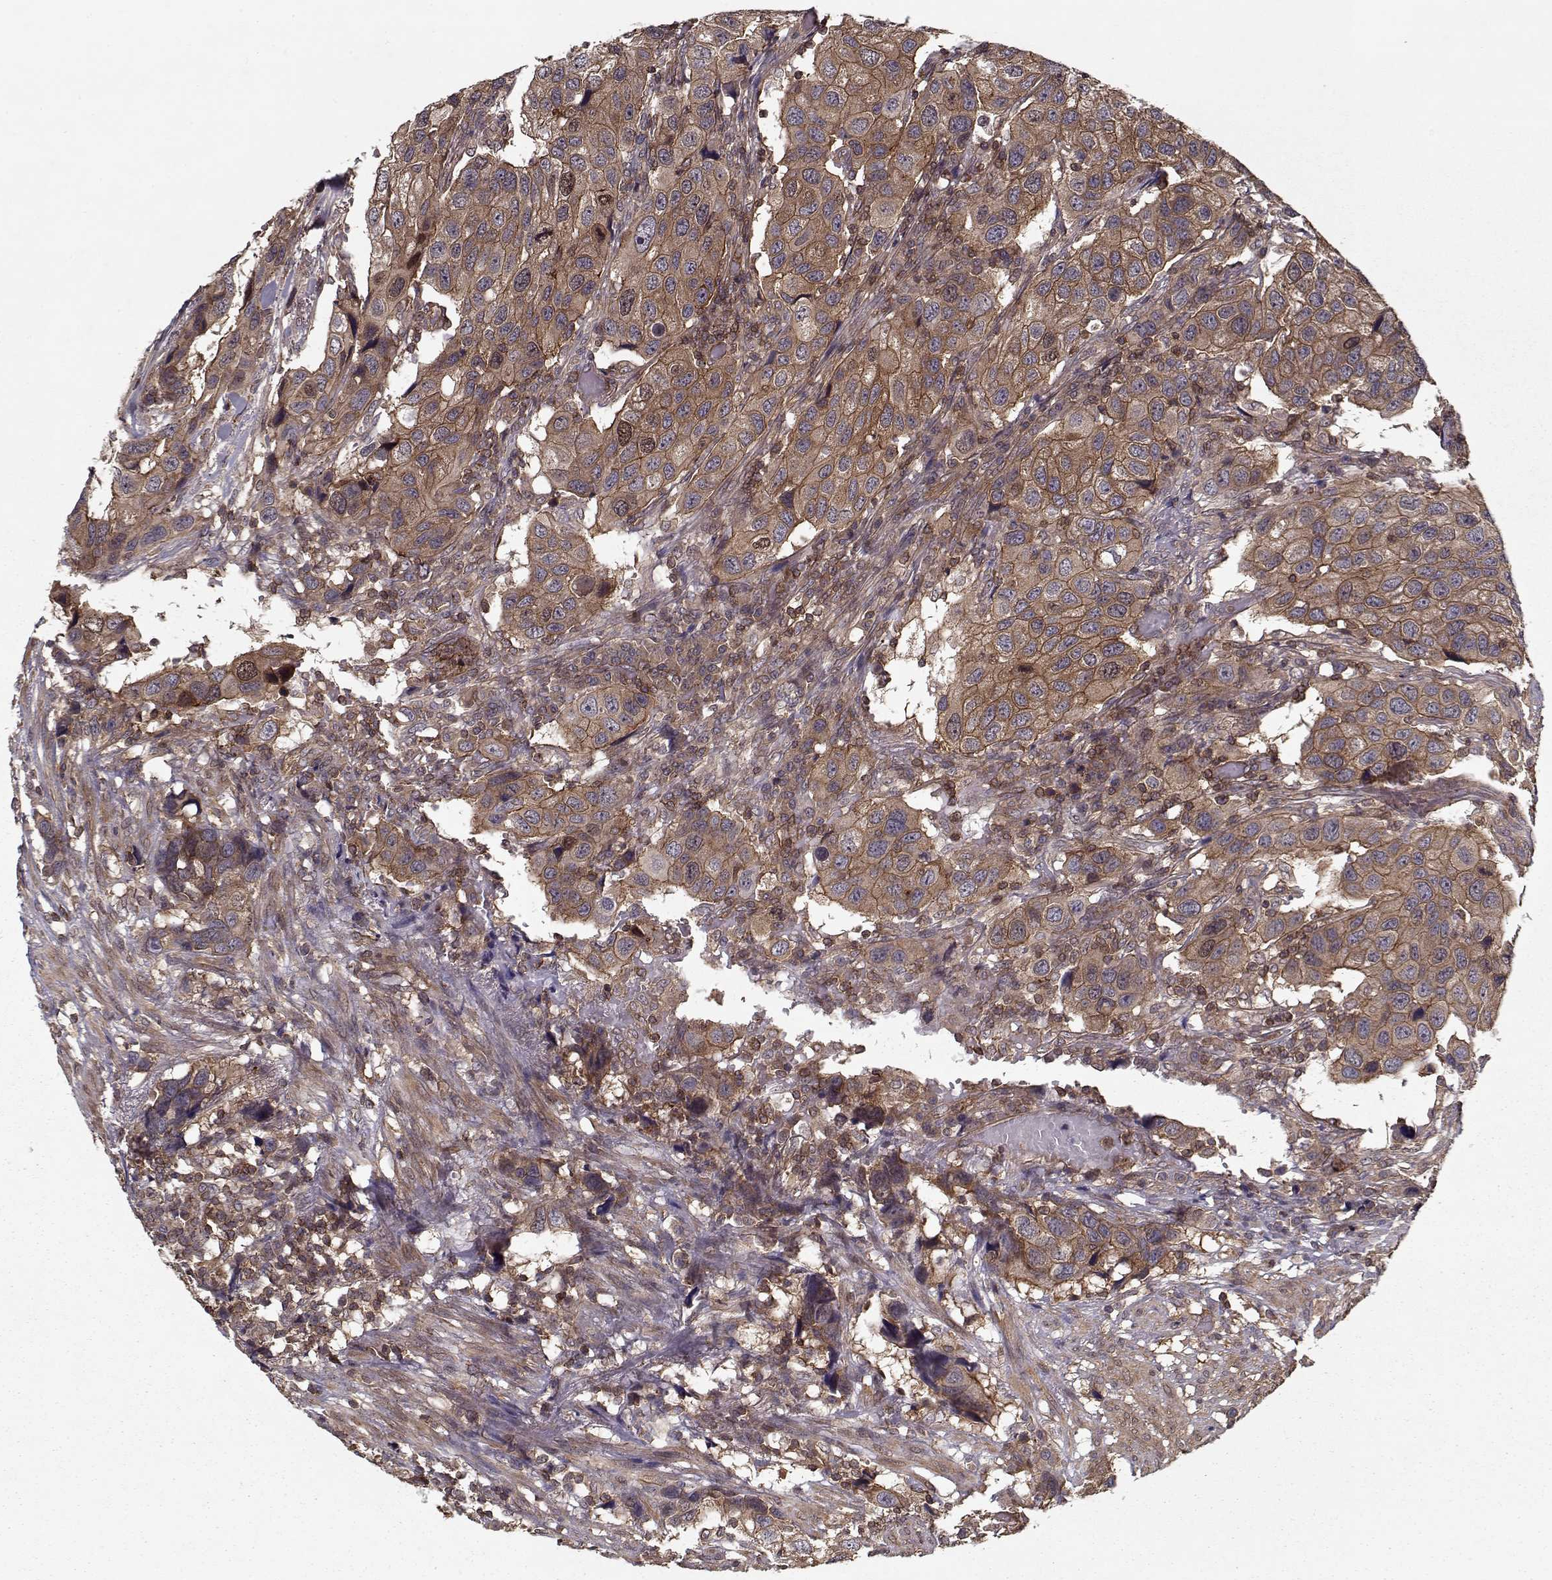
{"staining": {"intensity": "moderate", "quantity": ">75%", "location": "cytoplasmic/membranous"}, "tissue": "urothelial cancer", "cell_type": "Tumor cells", "image_type": "cancer", "snomed": [{"axis": "morphology", "description": "Urothelial carcinoma, High grade"}, {"axis": "topography", "description": "Urinary bladder"}], "caption": "Protein staining reveals moderate cytoplasmic/membranous positivity in approximately >75% of tumor cells in urothelial carcinoma (high-grade).", "gene": "PPP1R12A", "patient": {"sex": "male", "age": 79}}